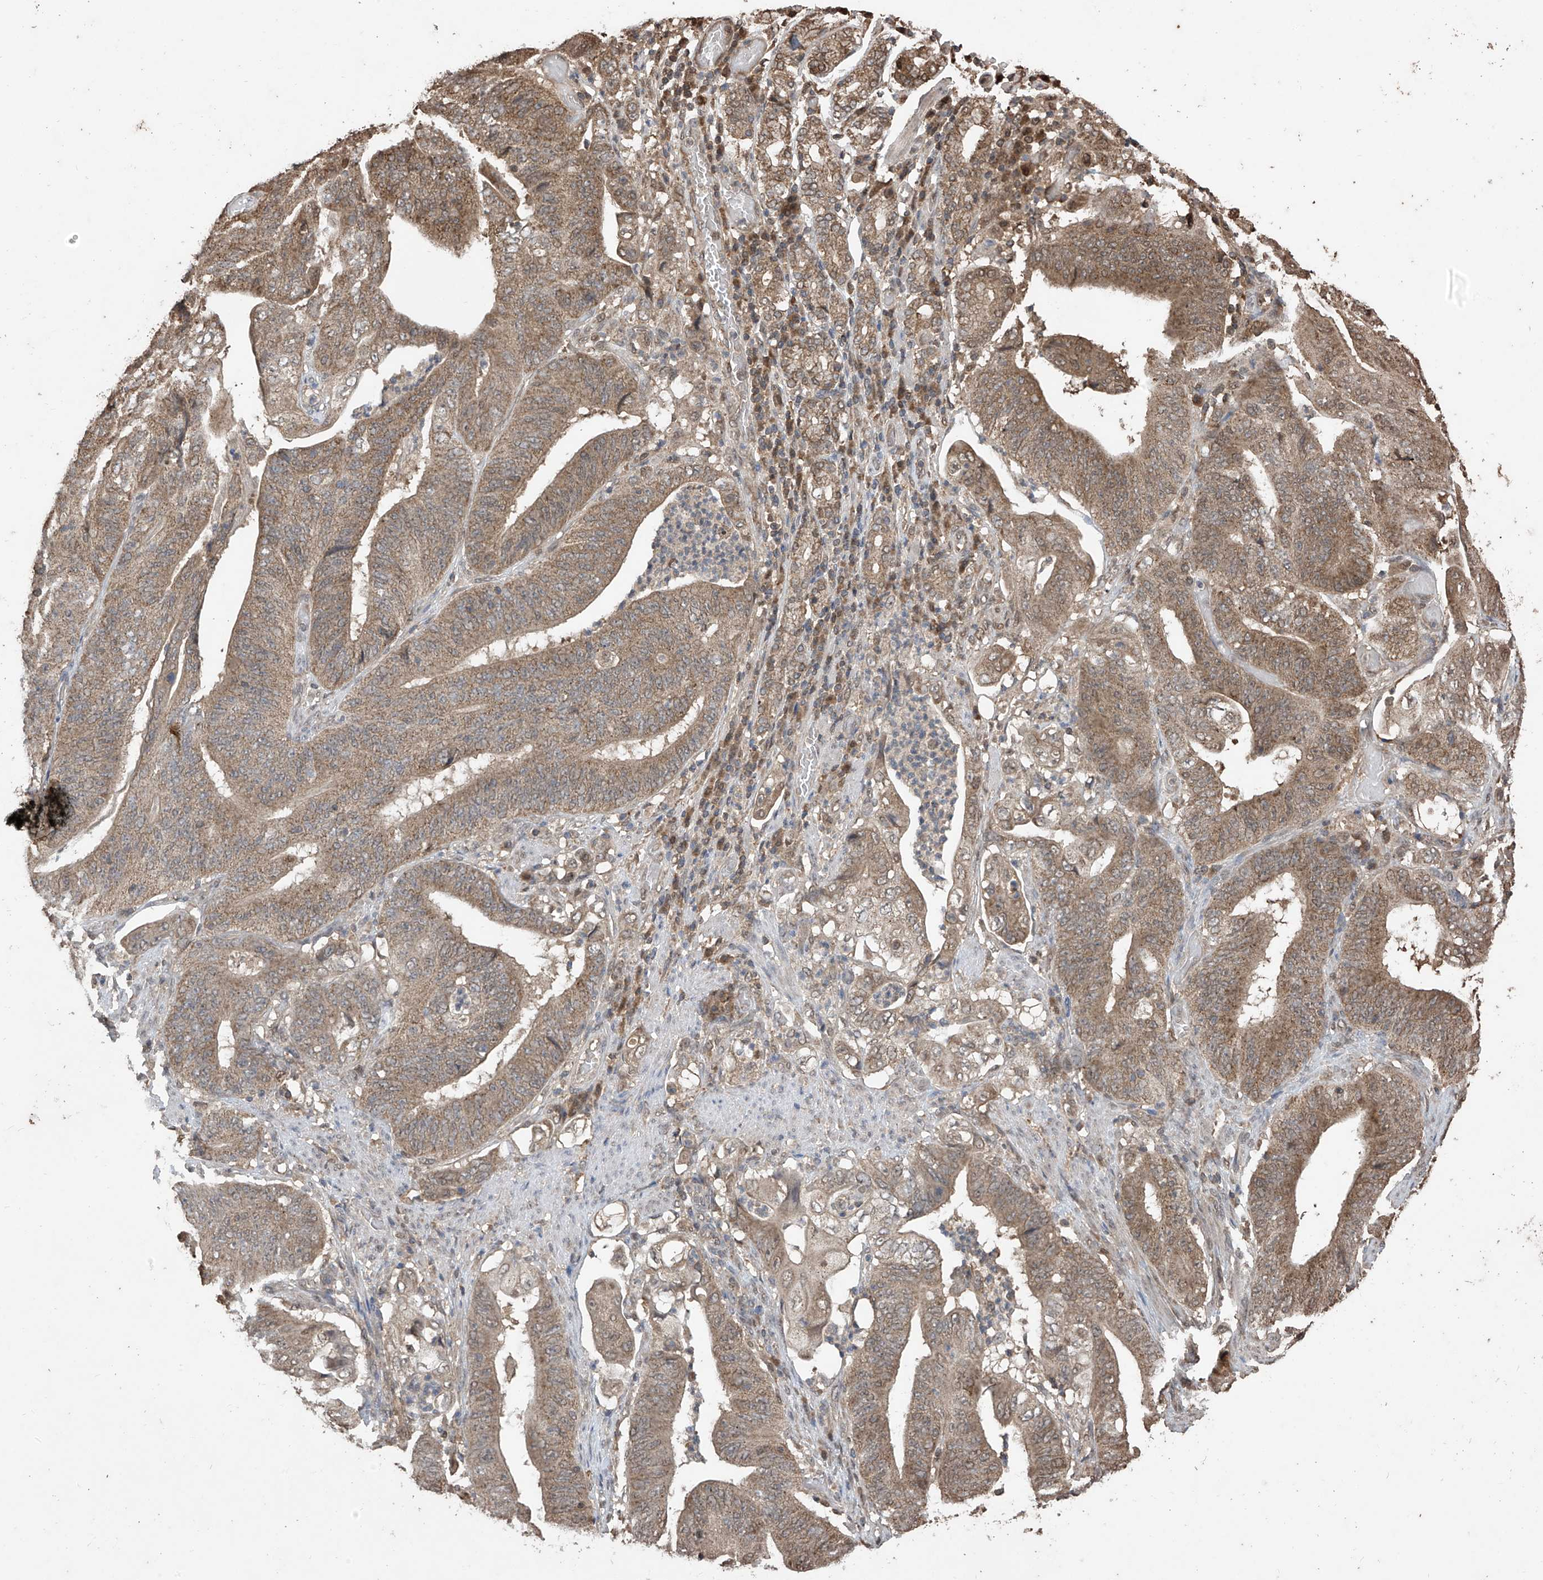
{"staining": {"intensity": "moderate", "quantity": ">75%", "location": "cytoplasmic/membranous"}, "tissue": "stomach cancer", "cell_type": "Tumor cells", "image_type": "cancer", "snomed": [{"axis": "morphology", "description": "Adenocarcinoma, NOS"}, {"axis": "topography", "description": "Stomach"}], "caption": "The micrograph demonstrates staining of stomach cancer (adenocarcinoma), revealing moderate cytoplasmic/membranous protein positivity (brown color) within tumor cells. (DAB IHC, brown staining for protein, blue staining for nuclei).", "gene": "PNPT1", "patient": {"sex": "female", "age": 73}}